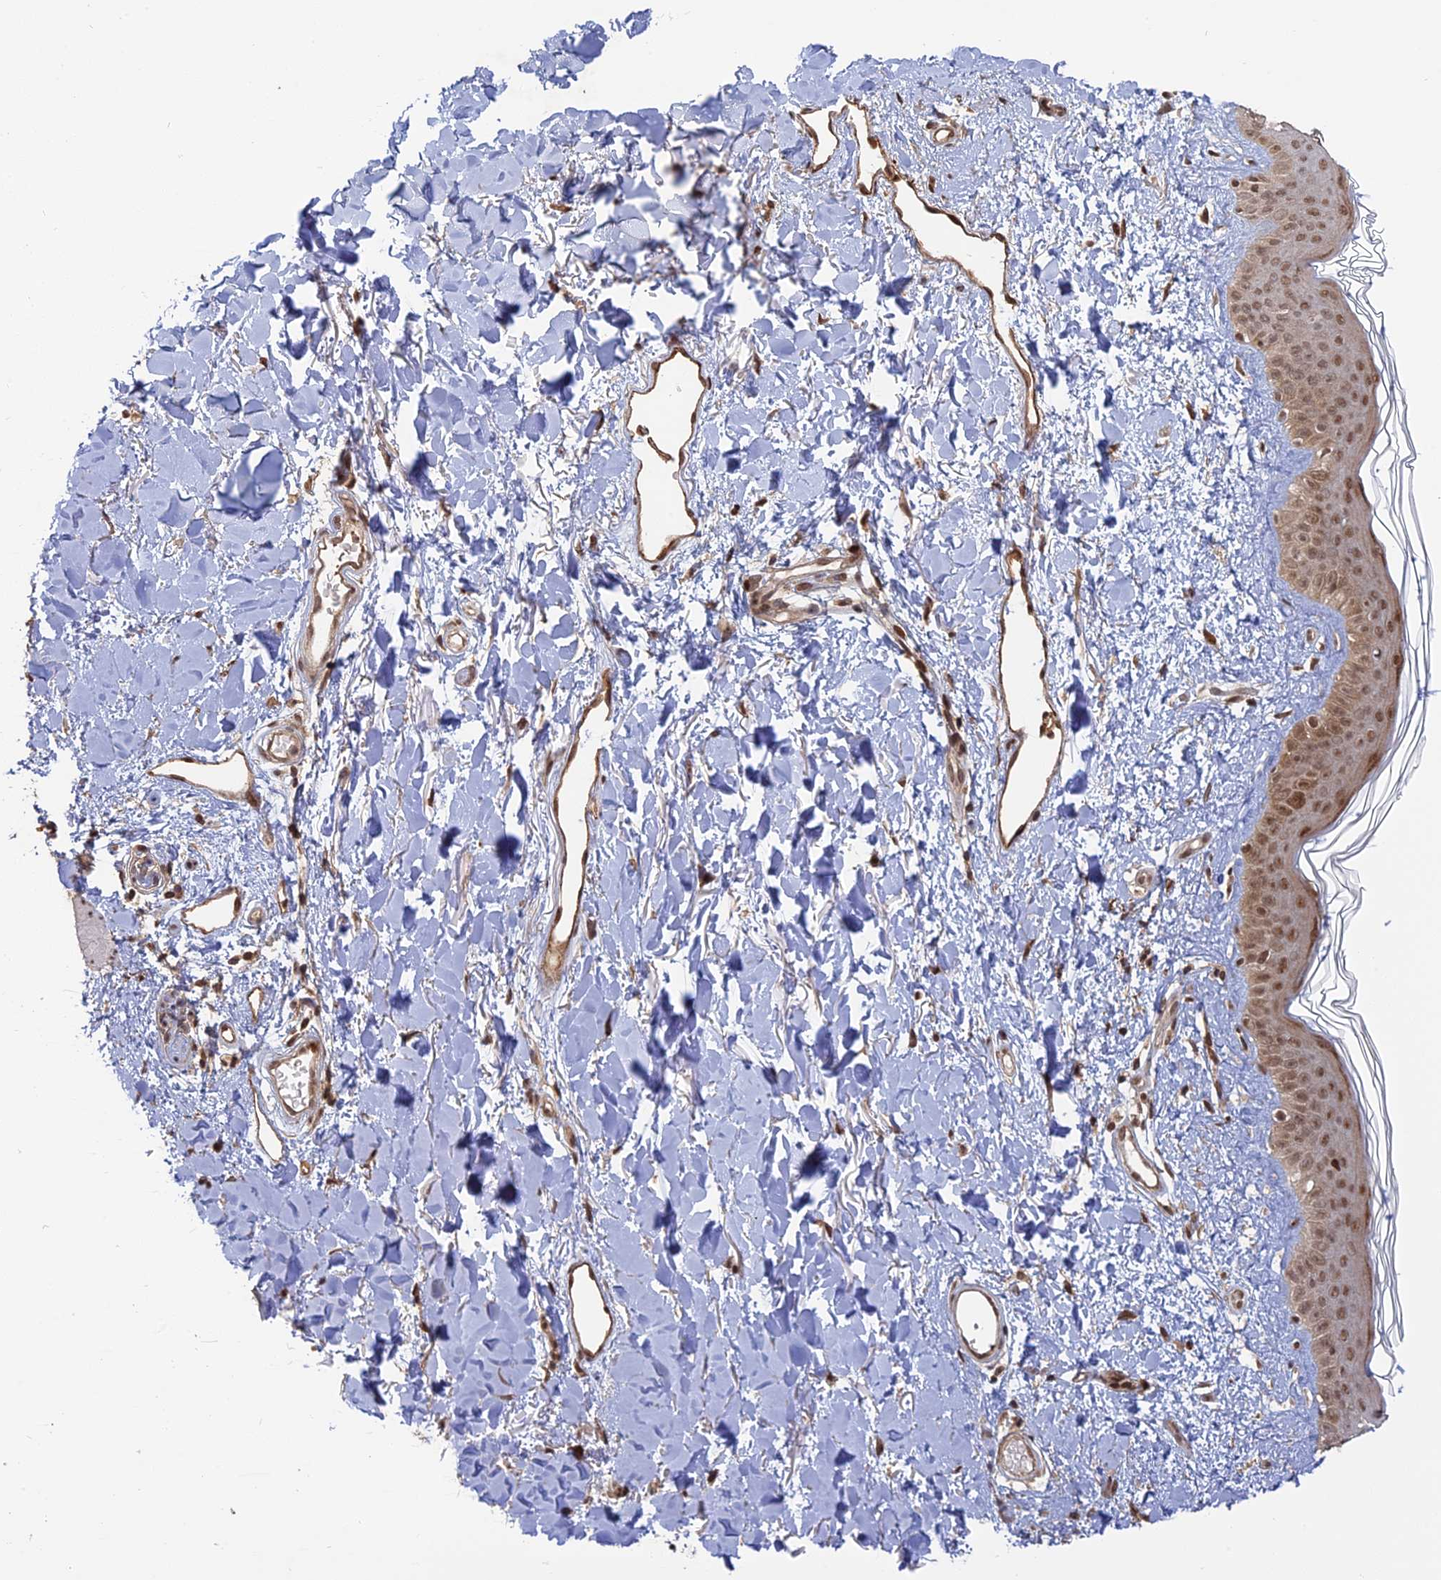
{"staining": {"intensity": "moderate", "quantity": ">75%", "location": "cytoplasmic/membranous,nuclear"}, "tissue": "skin", "cell_type": "Fibroblasts", "image_type": "normal", "snomed": [{"axis": "morphology", "description": "Normal tissue, NOS"}, {"axis": "topography", "description": "Skin"}], "caption": "High-power microscopy captured an immunohistochemistry (IHC) photomicrograph of normal skin, revealing moderate cytoplasmic/membranous,nuclear positivity in about >75% of fibroblasts. The staining was performed using DAB (3,3'-diaminobenzidine) to visualize the protein expression in brown, while the nuclei were stained in blue with hematoxylin (Magnification: 20x).", "gene": "PKIG", "patient": {"sex": "female", "age": 58}}